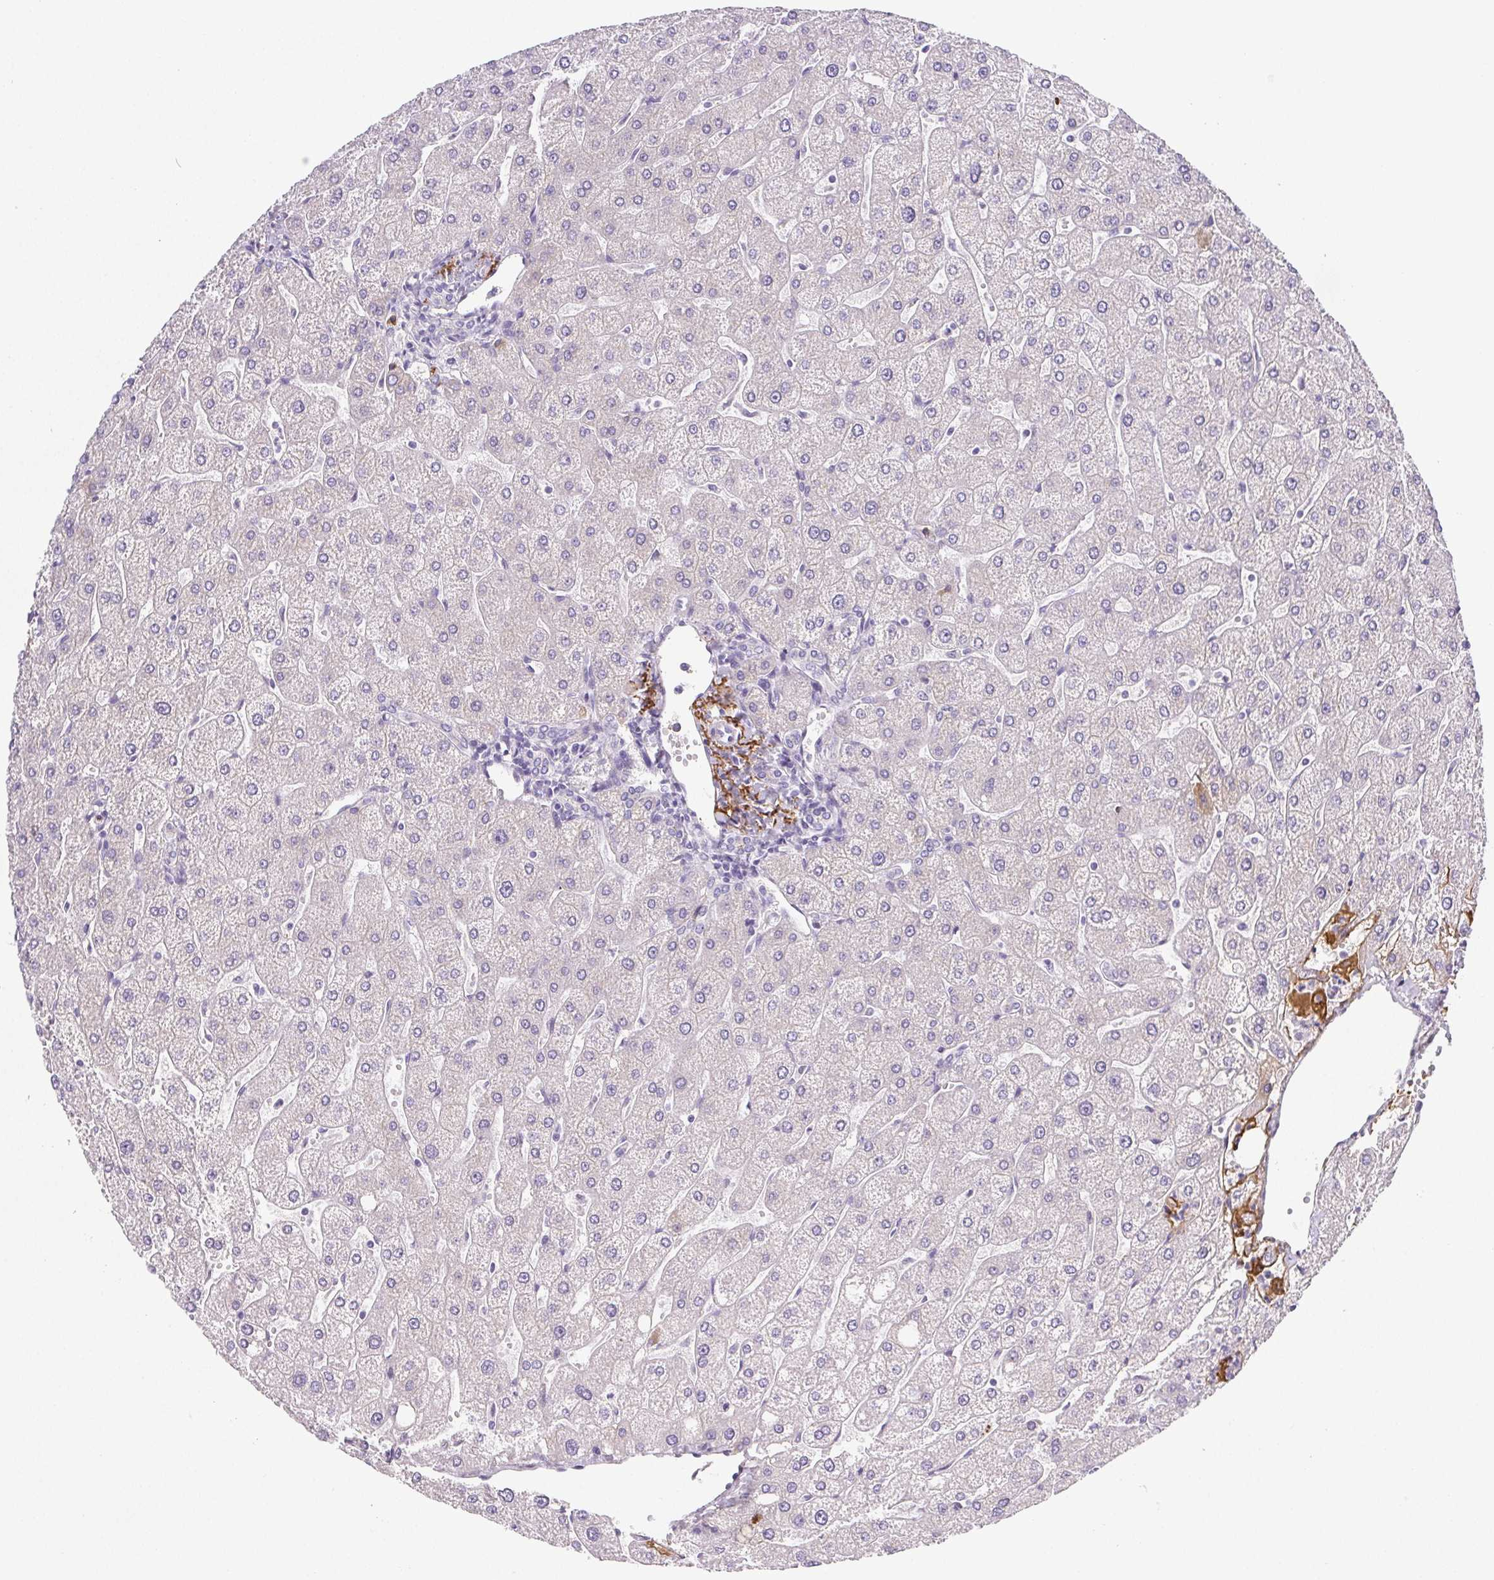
{"staining": {"intensity": "negative", "quantity": "none", "location": "none"}, "tissue": "liver", "cell_type": "Cholangiocytes", "image_type": "normal", "snomed": [{"axis": "morphology", "description": "Normal tissue, NOS"}, {"axis": "topography", "description": "Liver"}], "caption": "Cholangiocytes show no significant protein staining in unremarkable liver. Brightfield microscopy of immunohistochemistry (IHC) stained with DAB (brown) and hematoxylin (blue), captured at high magnification.", "gene": "VTN", "patient": {"sex": "male", "age": 67}}